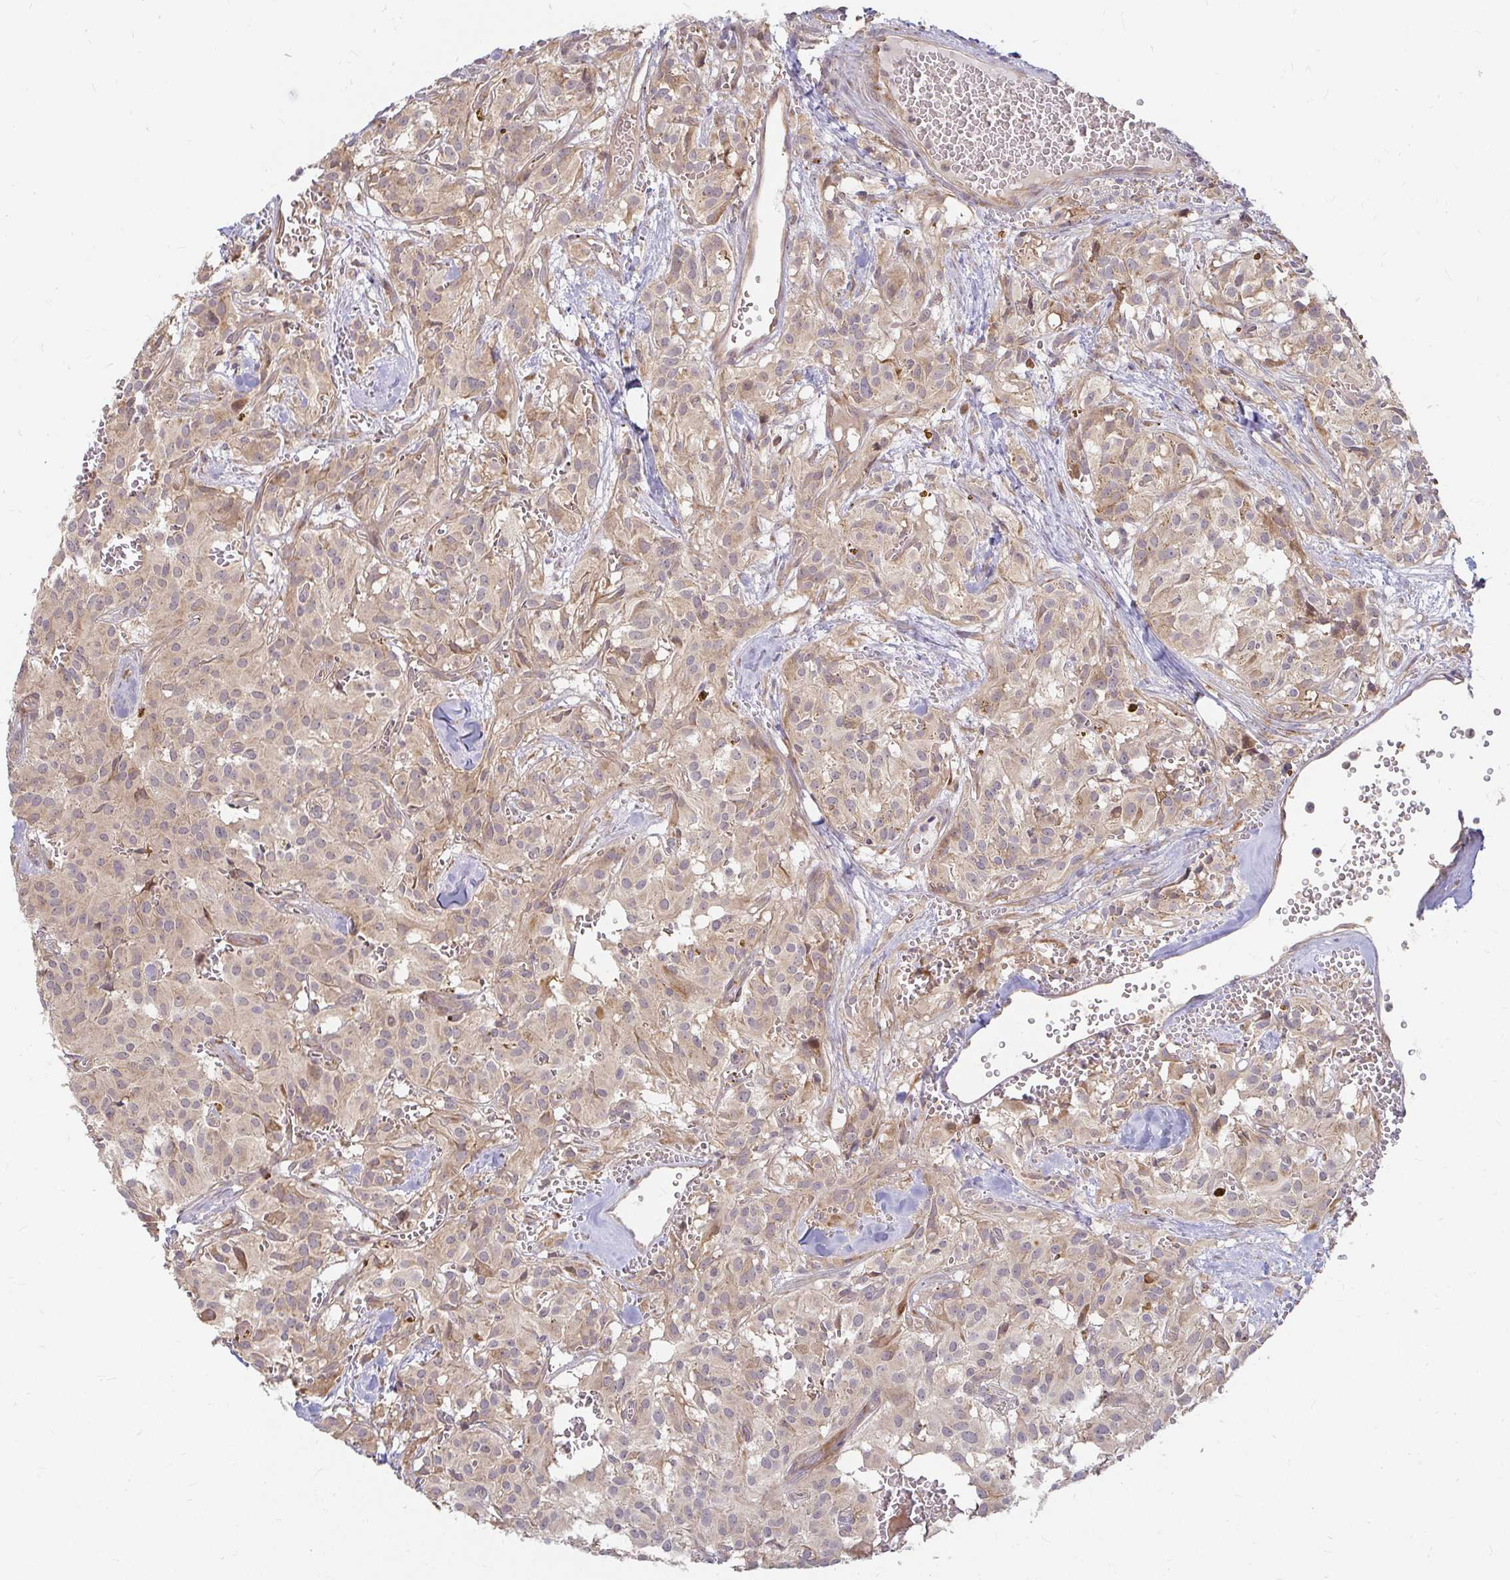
{"staining": {"intensity": "weak", "quantity": "25%-75%", "location": "cytoplasmic/membranous"}, "tissue": "glioma", "cell_type": "Tumor cells", "image_type": "cancer", "snomed": [{"axis": "morphology", "description": "Glioma, malignant, Low grade"}, {"axis": "topography", "description": "Brain"}], "caption": "This image reveals immunohistochemistry (IHC) staining of glioma, with low weak cytoplasmic/membranous expression in approximately 25%-75% of tumor cells.", "gene": "CAST", "patient": {"sex": "male", "age": 42}}